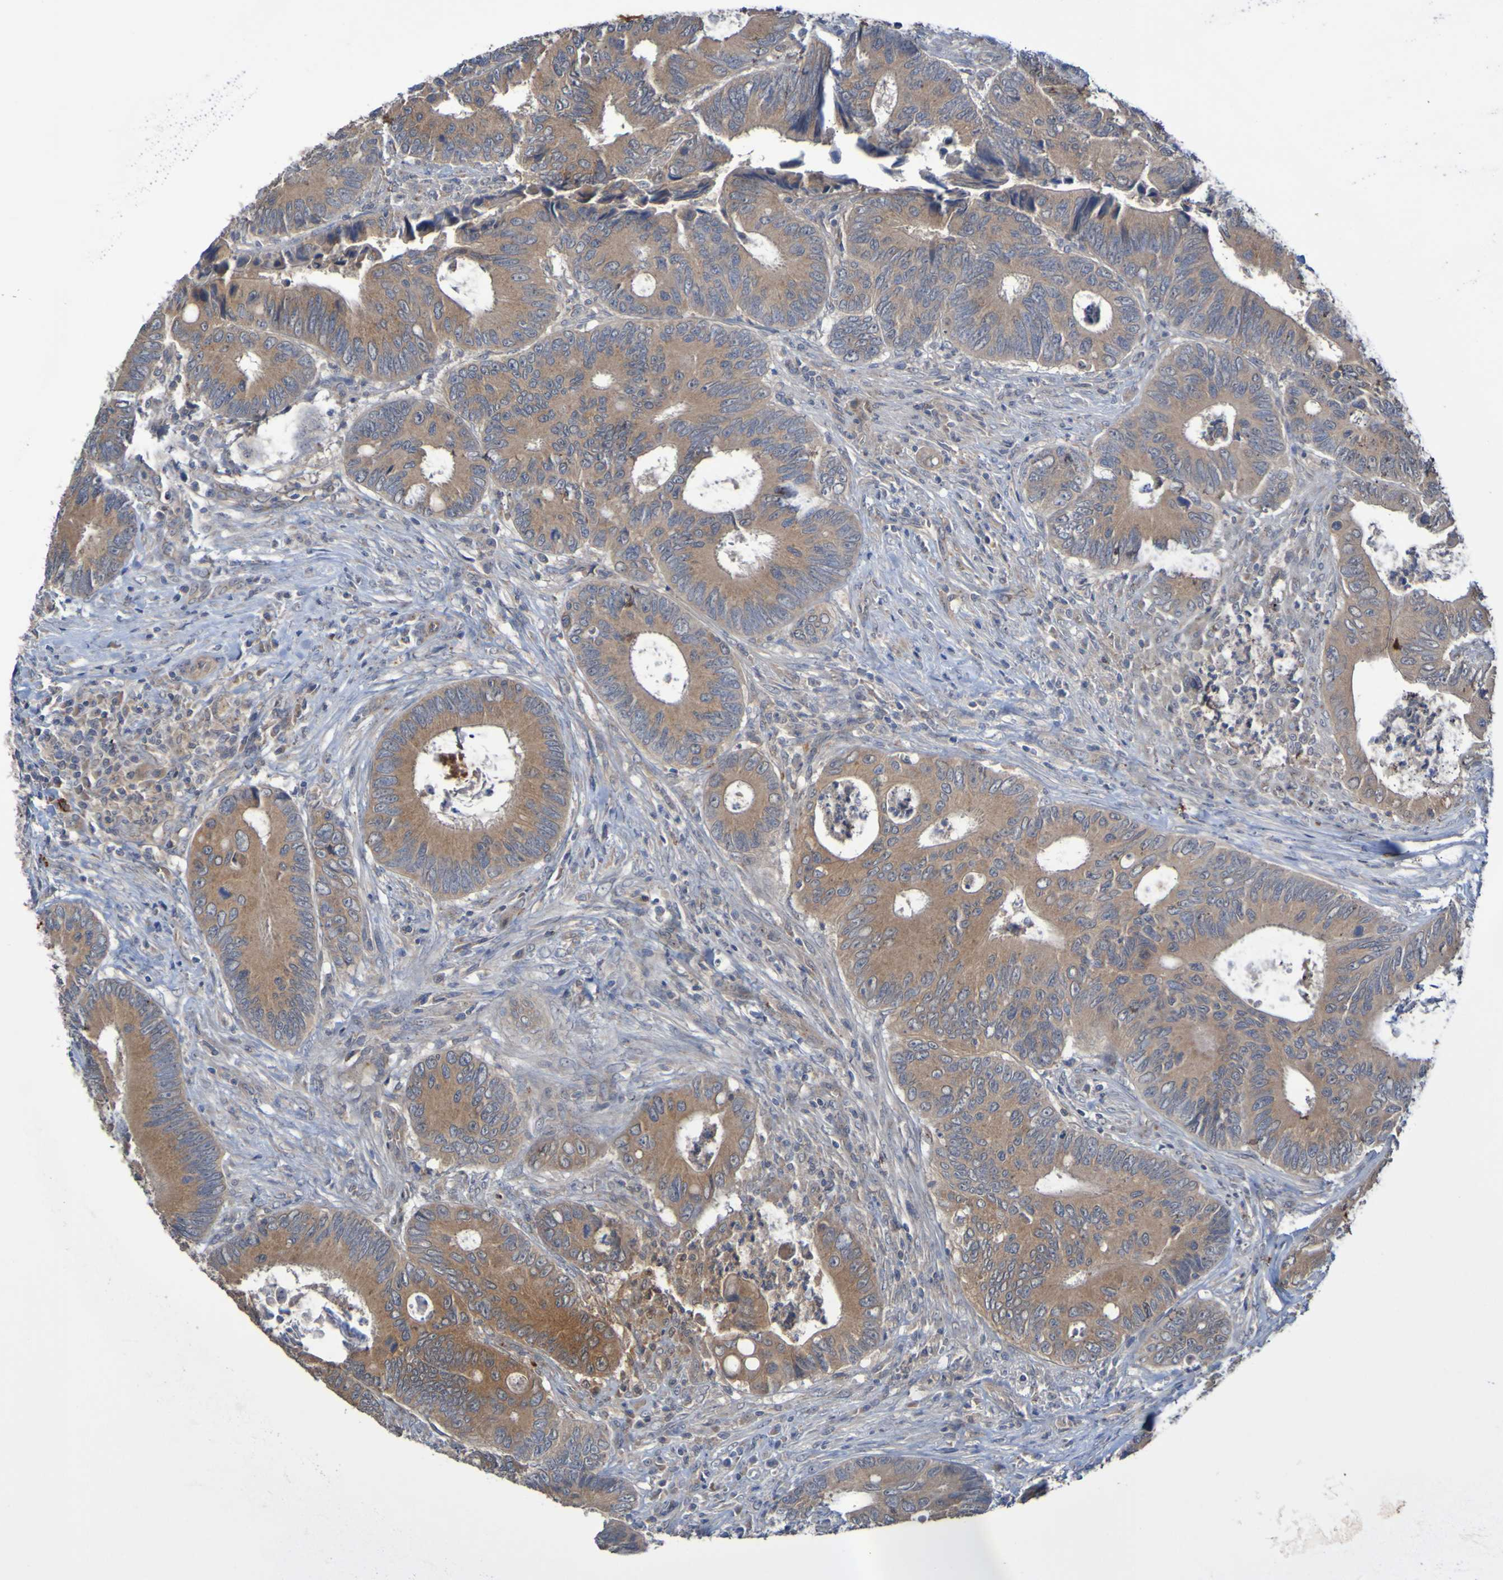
{"staining": {"intensity": "moderate", "quantity": ">75%", "location": "cytoplasmic/membranous"}, "tissue": "colorectal cancer", "cell_type": "Tumor cells", "image_type": "cancer", "snomed": [{"axis": "morphology", "description": "Inflammation, NOS"}, {"axis": "morphology", "description": "Adenocarcinoma, NOS"}, {"axis": "topography", "description": "Colon"}], "caption": "This image exhibits adenocarcinoma (colorectal) stained with immunohistochemistry to label a protein in brown. The cytoplasmic/membranous of tumor cells show moderate positivity for the protein. Nuclei are counter-stained blue.", "gene": "ANGPT4", "patient": {"sex": "male", "age": 72}}